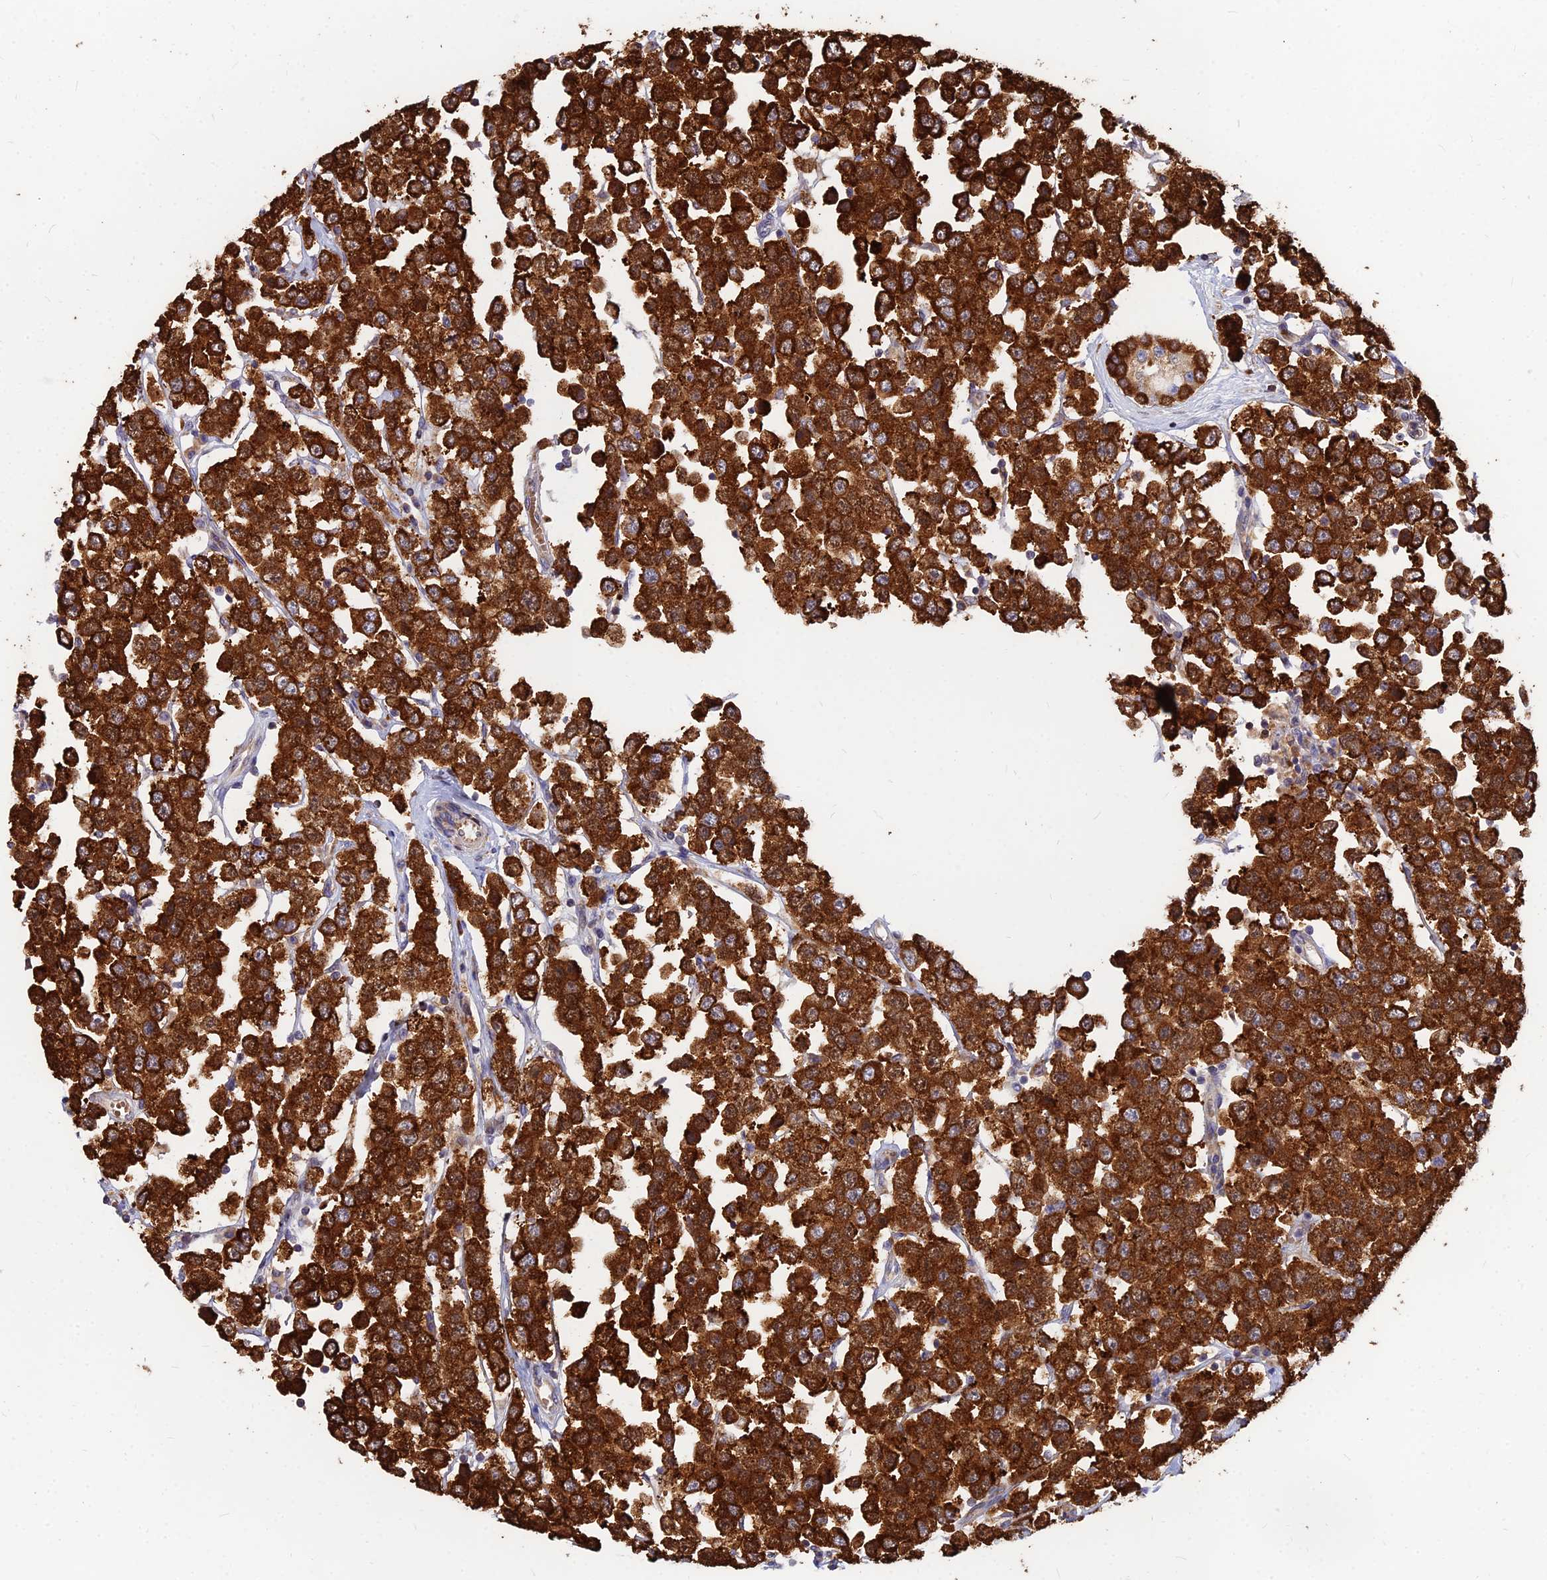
{"staining": {"intensity": "strong", "quantity": ">75%", "location": "cytoplasmic/membranous"}, "tissue": "testis cancer", "cell_type": "Tumor cells", "image_type": "cancer", "snomed": [{"axis": "morphology", "description": "Seminoma, NOS"}, {"axis": "topography", "description": "Testis"}], "caption": "Testis cancer (seminoma) stained for a protein shows strong cytoplasmic/membranous positivity in tumor cells. The protein of interest is shown in brown color, while the nuclei are stained blue.", "gene": "CCT6B", "patient": {"sex": "male", "age": 28}}